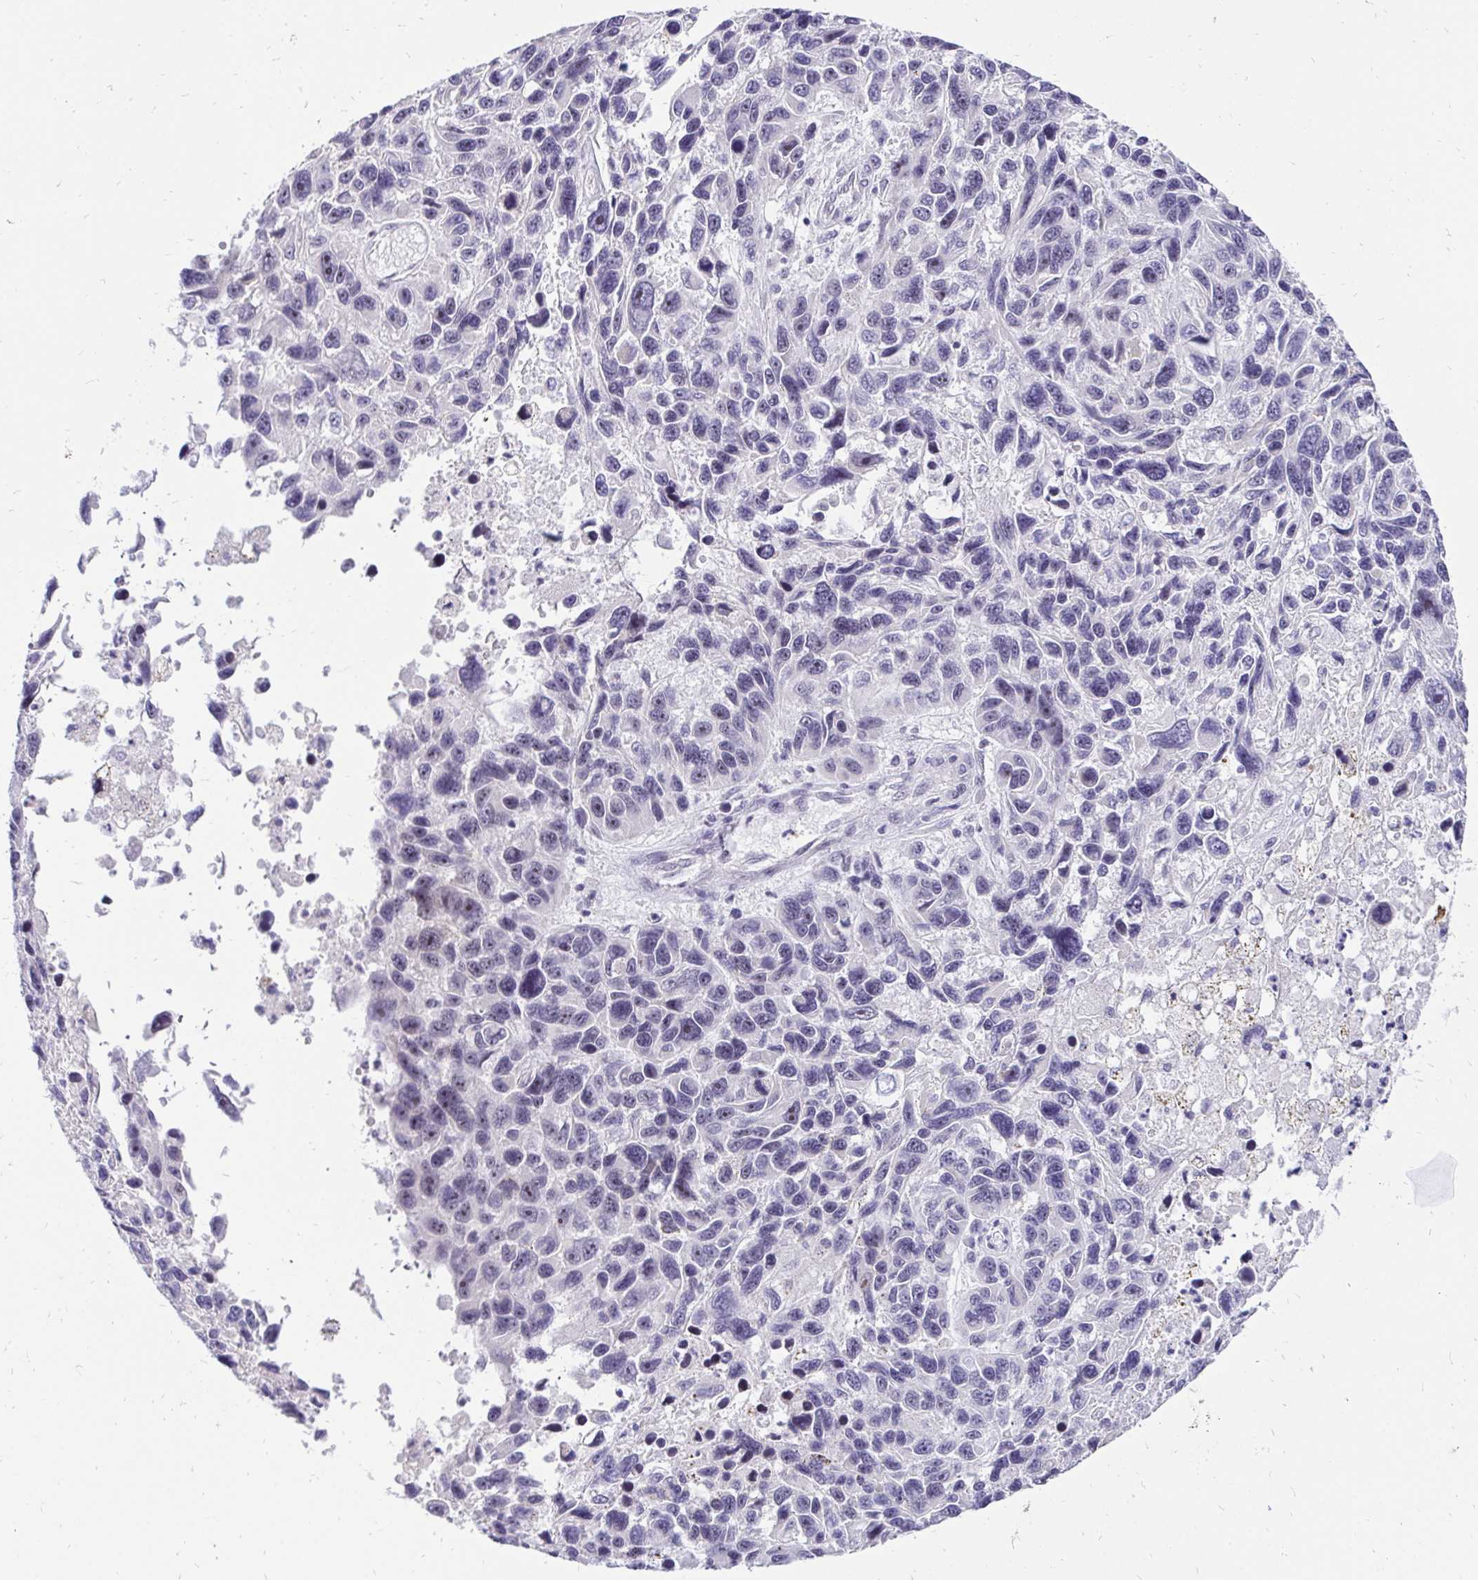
{"staining": {"intensity": "negative", "quantity": "none", "location": "none"}, "tissue": "melanoma", "cell_type": "Tumor cells", "image_type": "cancer", "snomed": [{"axis": "morphology", "description": "Malignant melanoma, NOS"}, {"axis": "topography", "description": "Skin"}], "caption": "This is a micrograph of IHC staining of melanoma, which shows no staining in tumor cells.", "gene": "ZNF860", "patient": {"sex": "male", "age": 53}}